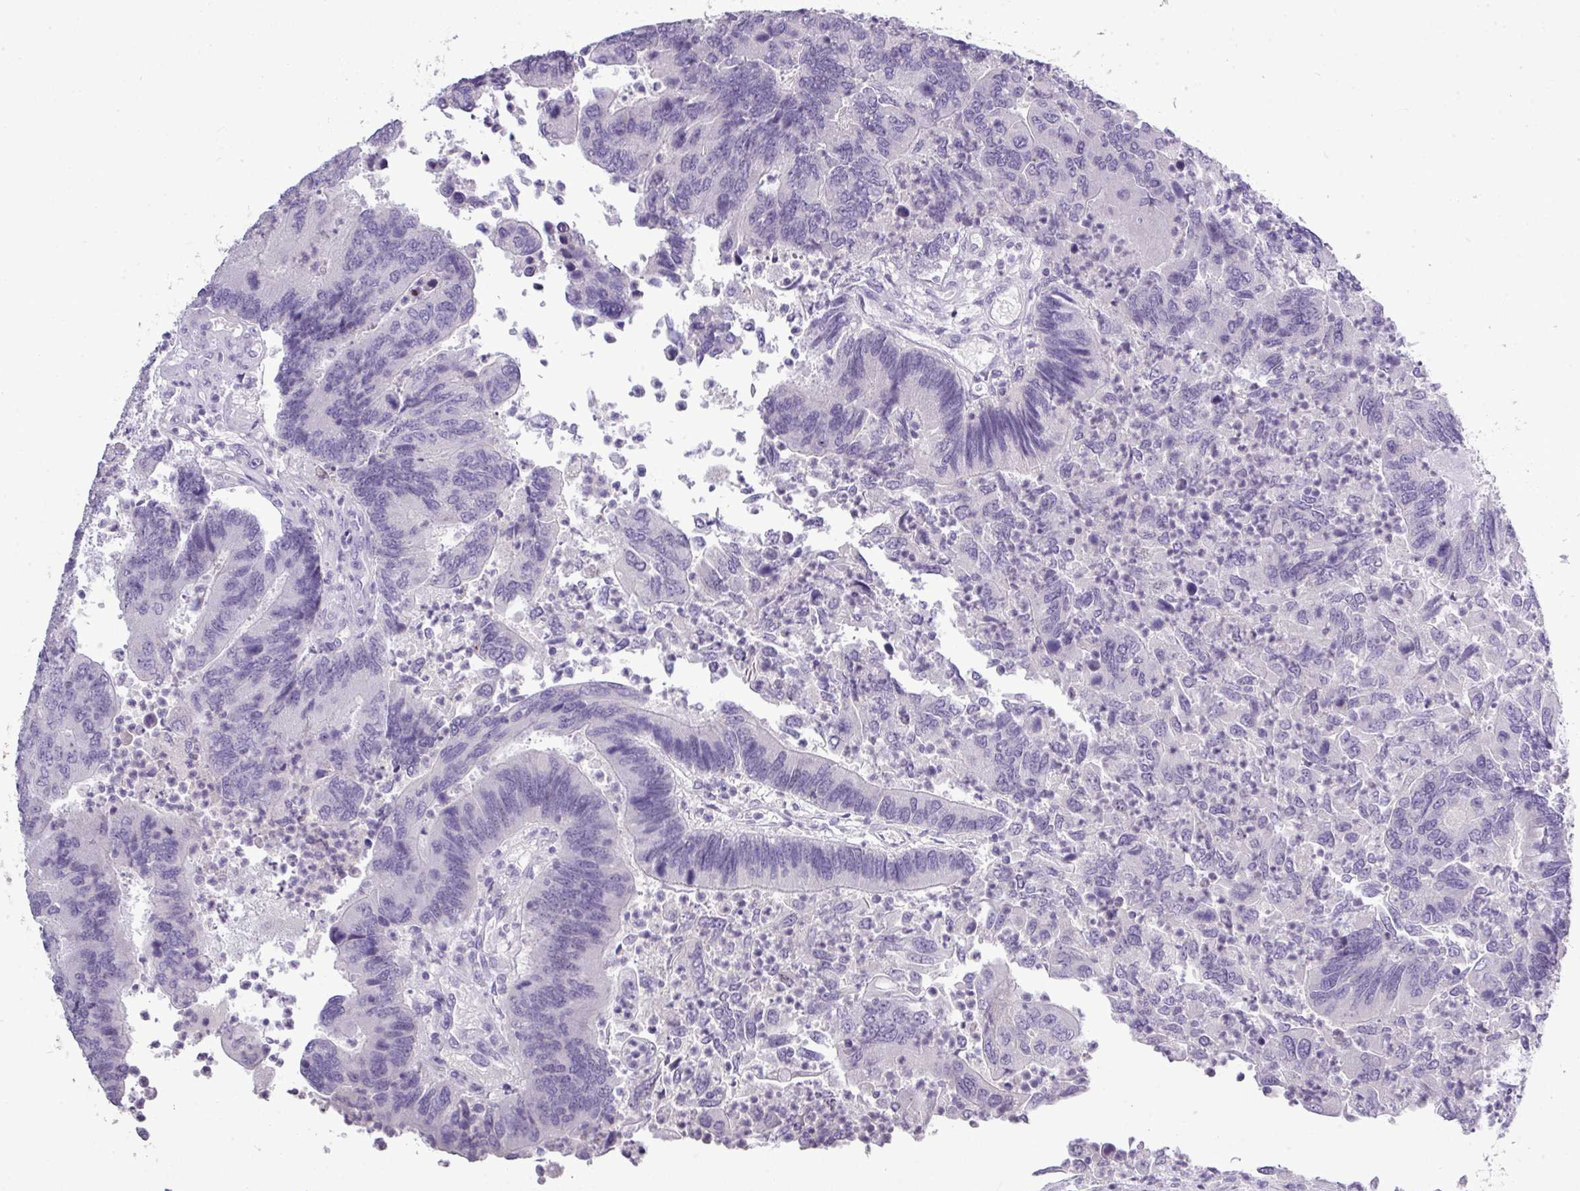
{"staining": {"intensity": "negative", "quantity": "none", "location": "none"}, "tissue": "colorectal cancer", "cell_type": "Tumor cells", "image_type": "cancer", "snomed": [{"axis": "morphology", "description": "Adenocarcinoma, NOS"}, {"axis": "topography", "description": "Colon"}], "caption": "The micrograph displays no staining of tumor cells in colorectal adenocarcinoma. The staining was performed using DAB (3,3'-diaminobenzidine) to visualize the protein expression in brown, while the nuclei were stained in blue with hematoxylin (Magnification: 20x).", "gene": "TMEM91", "patient": {"sex": "female", "age": 67}}